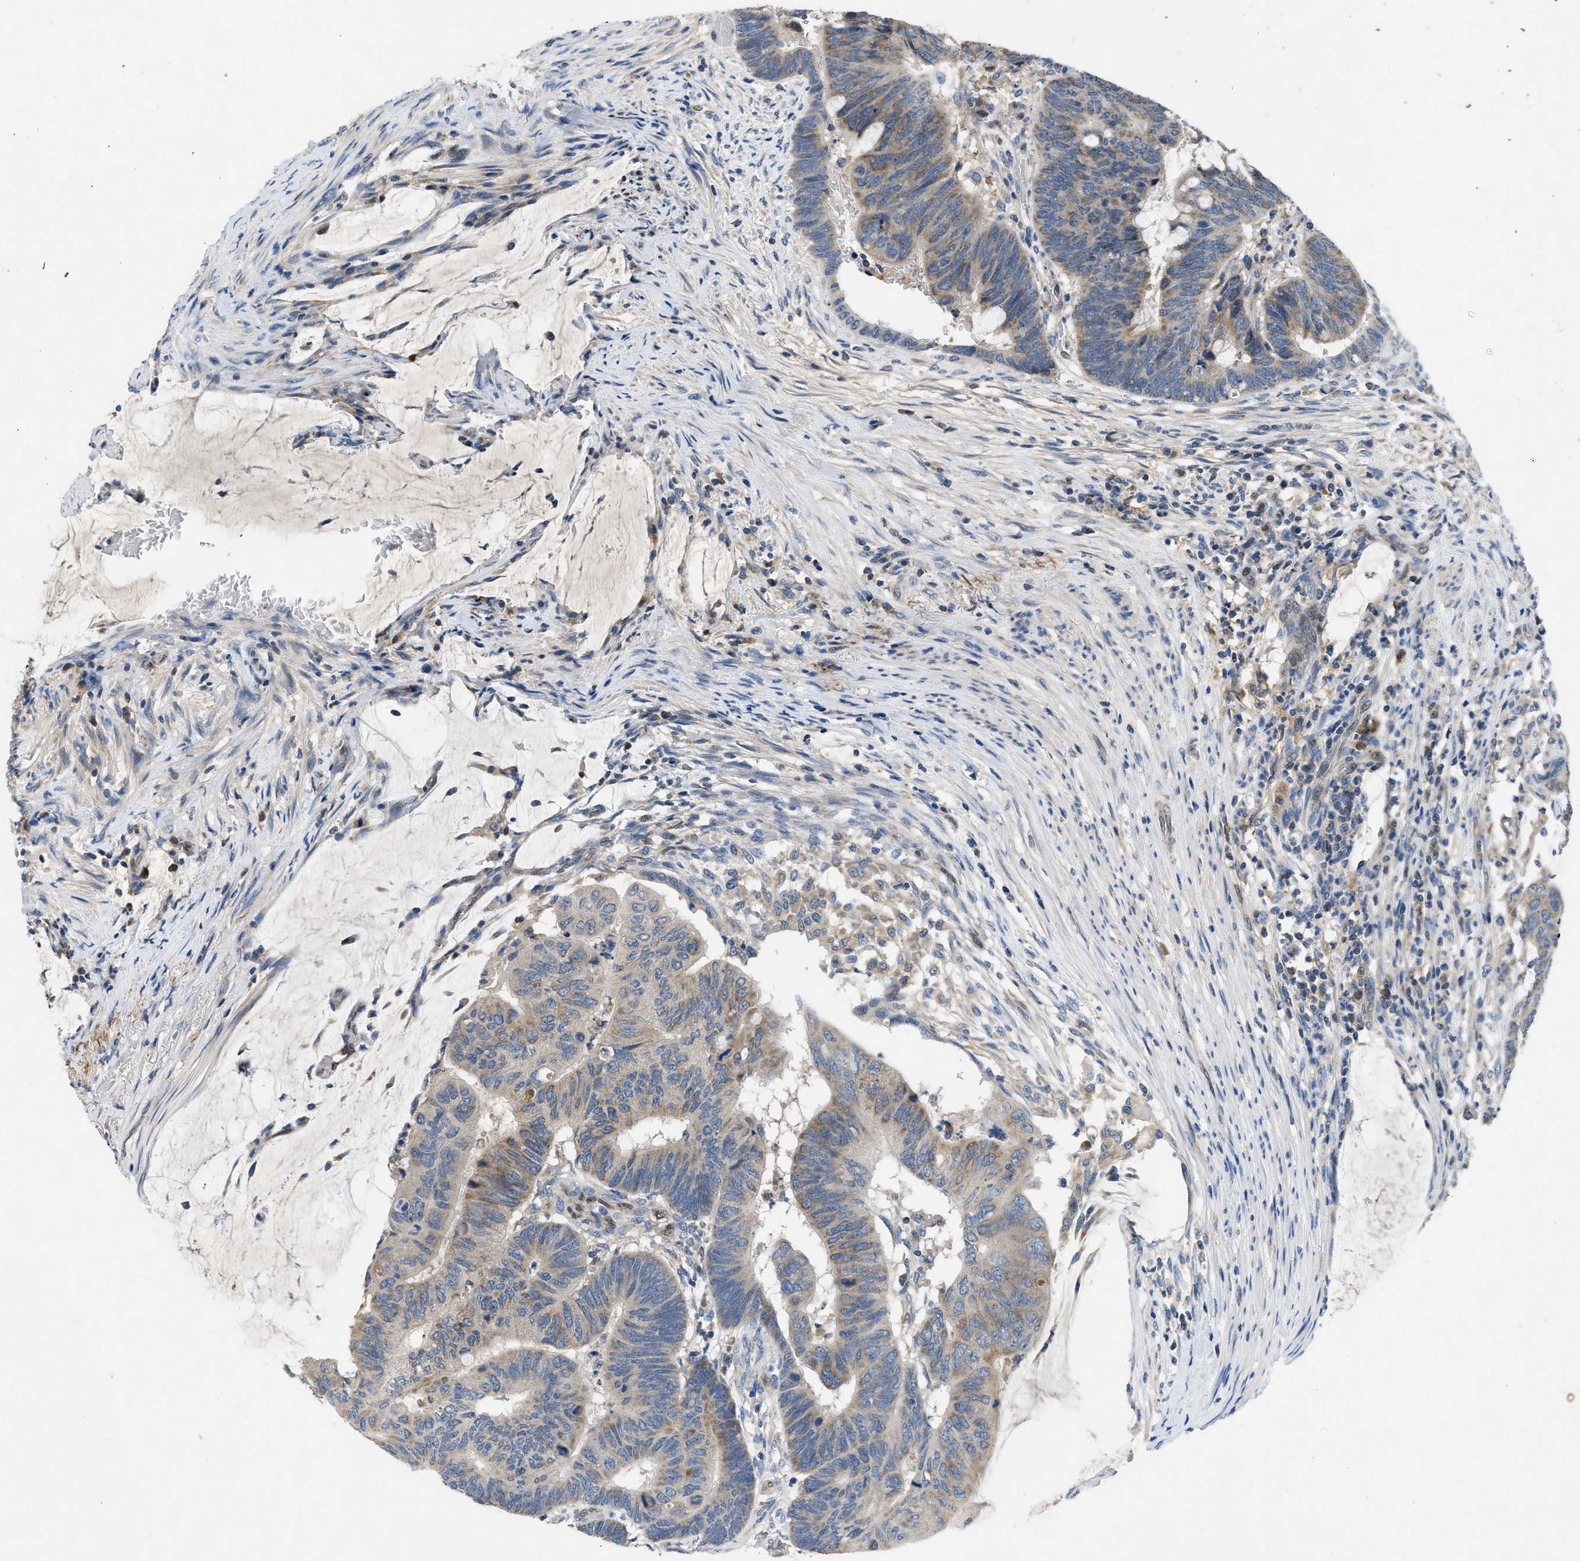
{"staining": {"intensity": "moderate", "quantity": ">75%", "location": "cytoplasmic/membranous"}, "tissue": "colorectal cancer", "cell_type": "Tumor cells", "image_type": "cancer", "snomed": [{"axis": "morphology", "description": "Normal tissue, NOS"}, {"axis": "morphology", "description": "Adenocarcinoma, NOS"}, {"axis": "topography", "description": "Rectum"}], "caption": "A brown stain highlights moderate cytoplasmic/membranous staining of a protein in human colorectal cancer (adenocarcinoma) tumor cells.", "gene": "PNKD", "patient": {"sex": "male", "age": 92}}